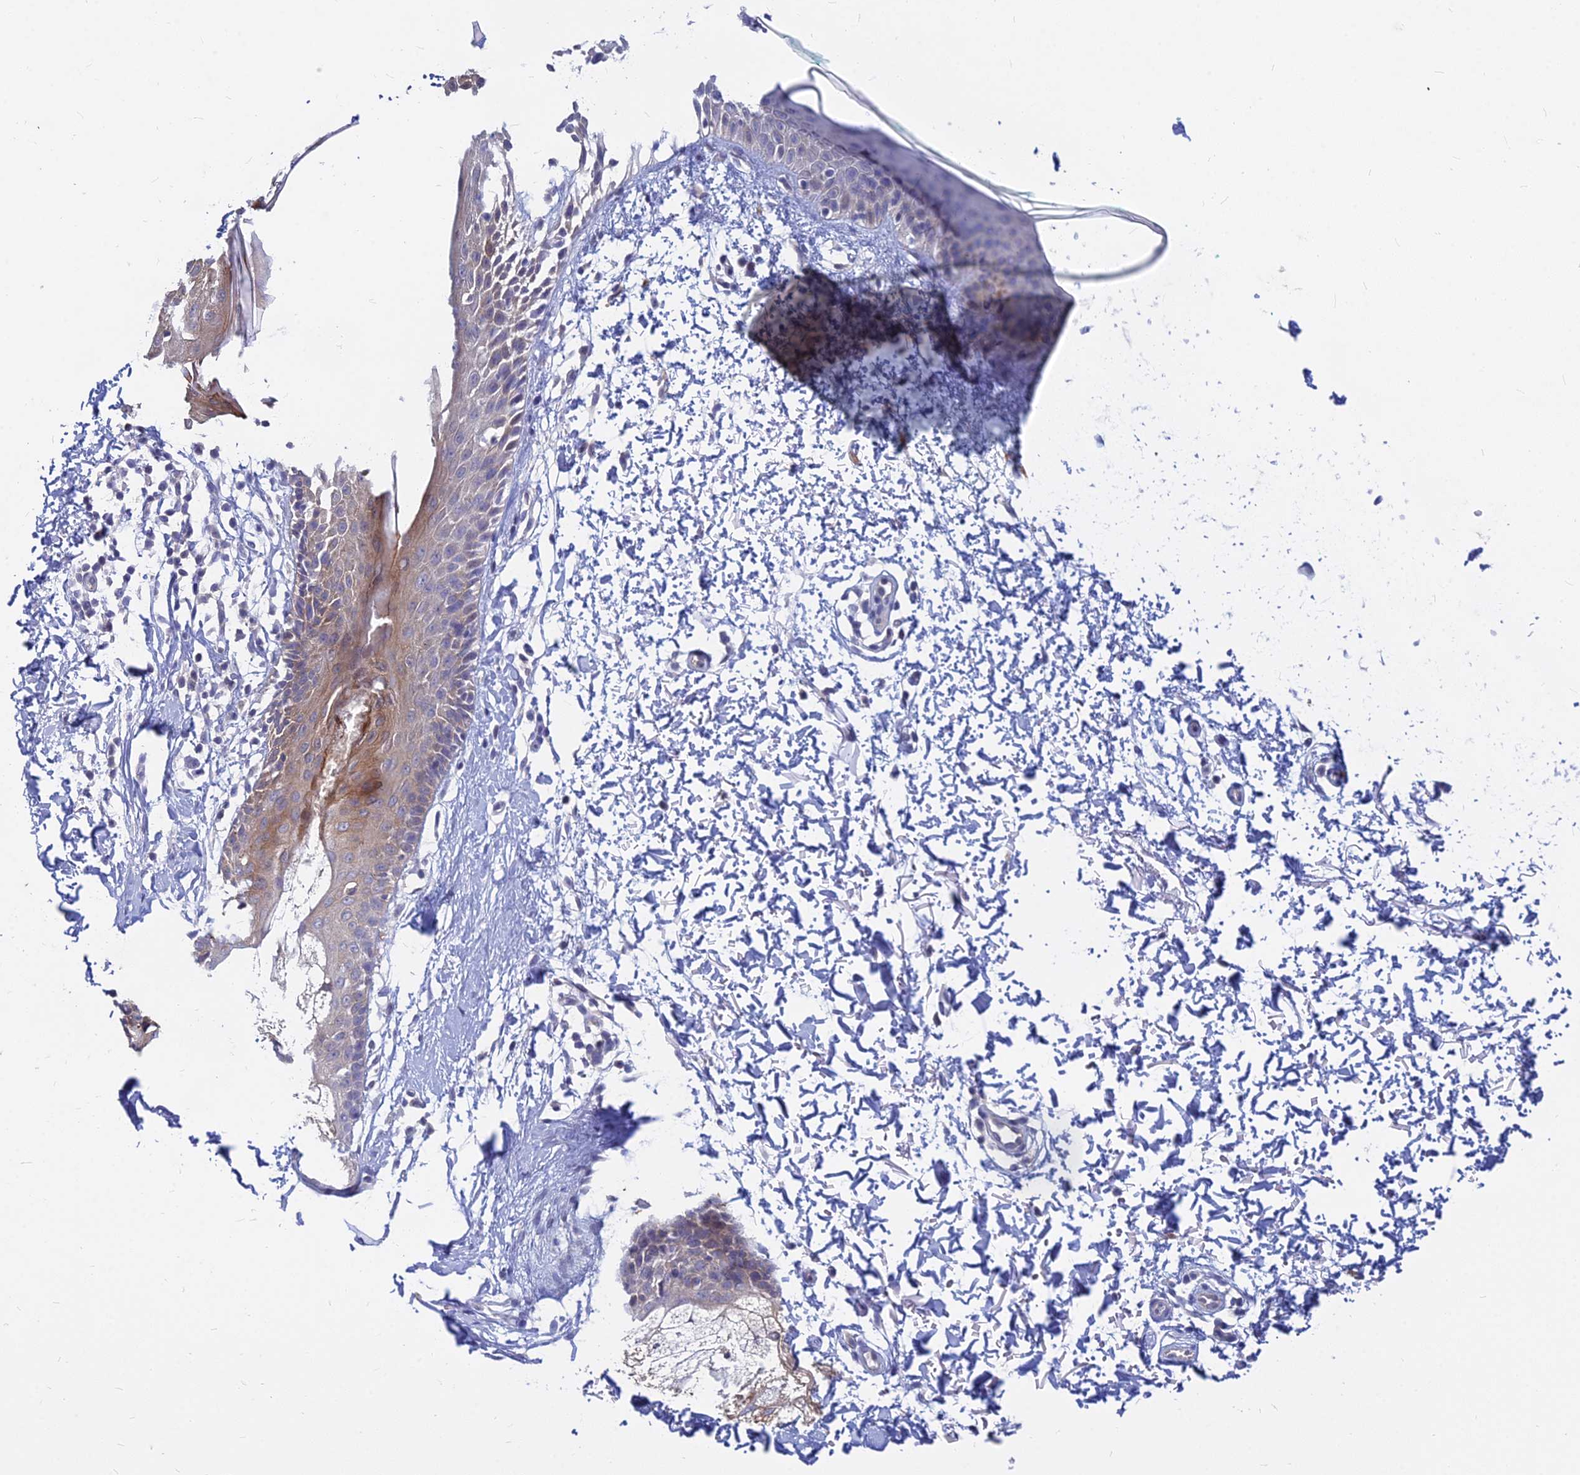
{"staining": {"intensity": "negative", "quantity": "none", "location": "none"}, "tissue": "skin", "cell_type": "Fibroblasts", "image_type": "normal", "snomed": [{"axis": "morphology", "description": "Normal tissue, NOS"}, {"axis": "topography", "description": "Skin"}], "caption": "Immunohistochemistry of normal skin demonstrates no positivity in fibroblasts. (Brightfield microscopy of DAB IHC at high magnification).", "gene": "B3GALT4", "patient": {"sex": "male", "age": 66}}